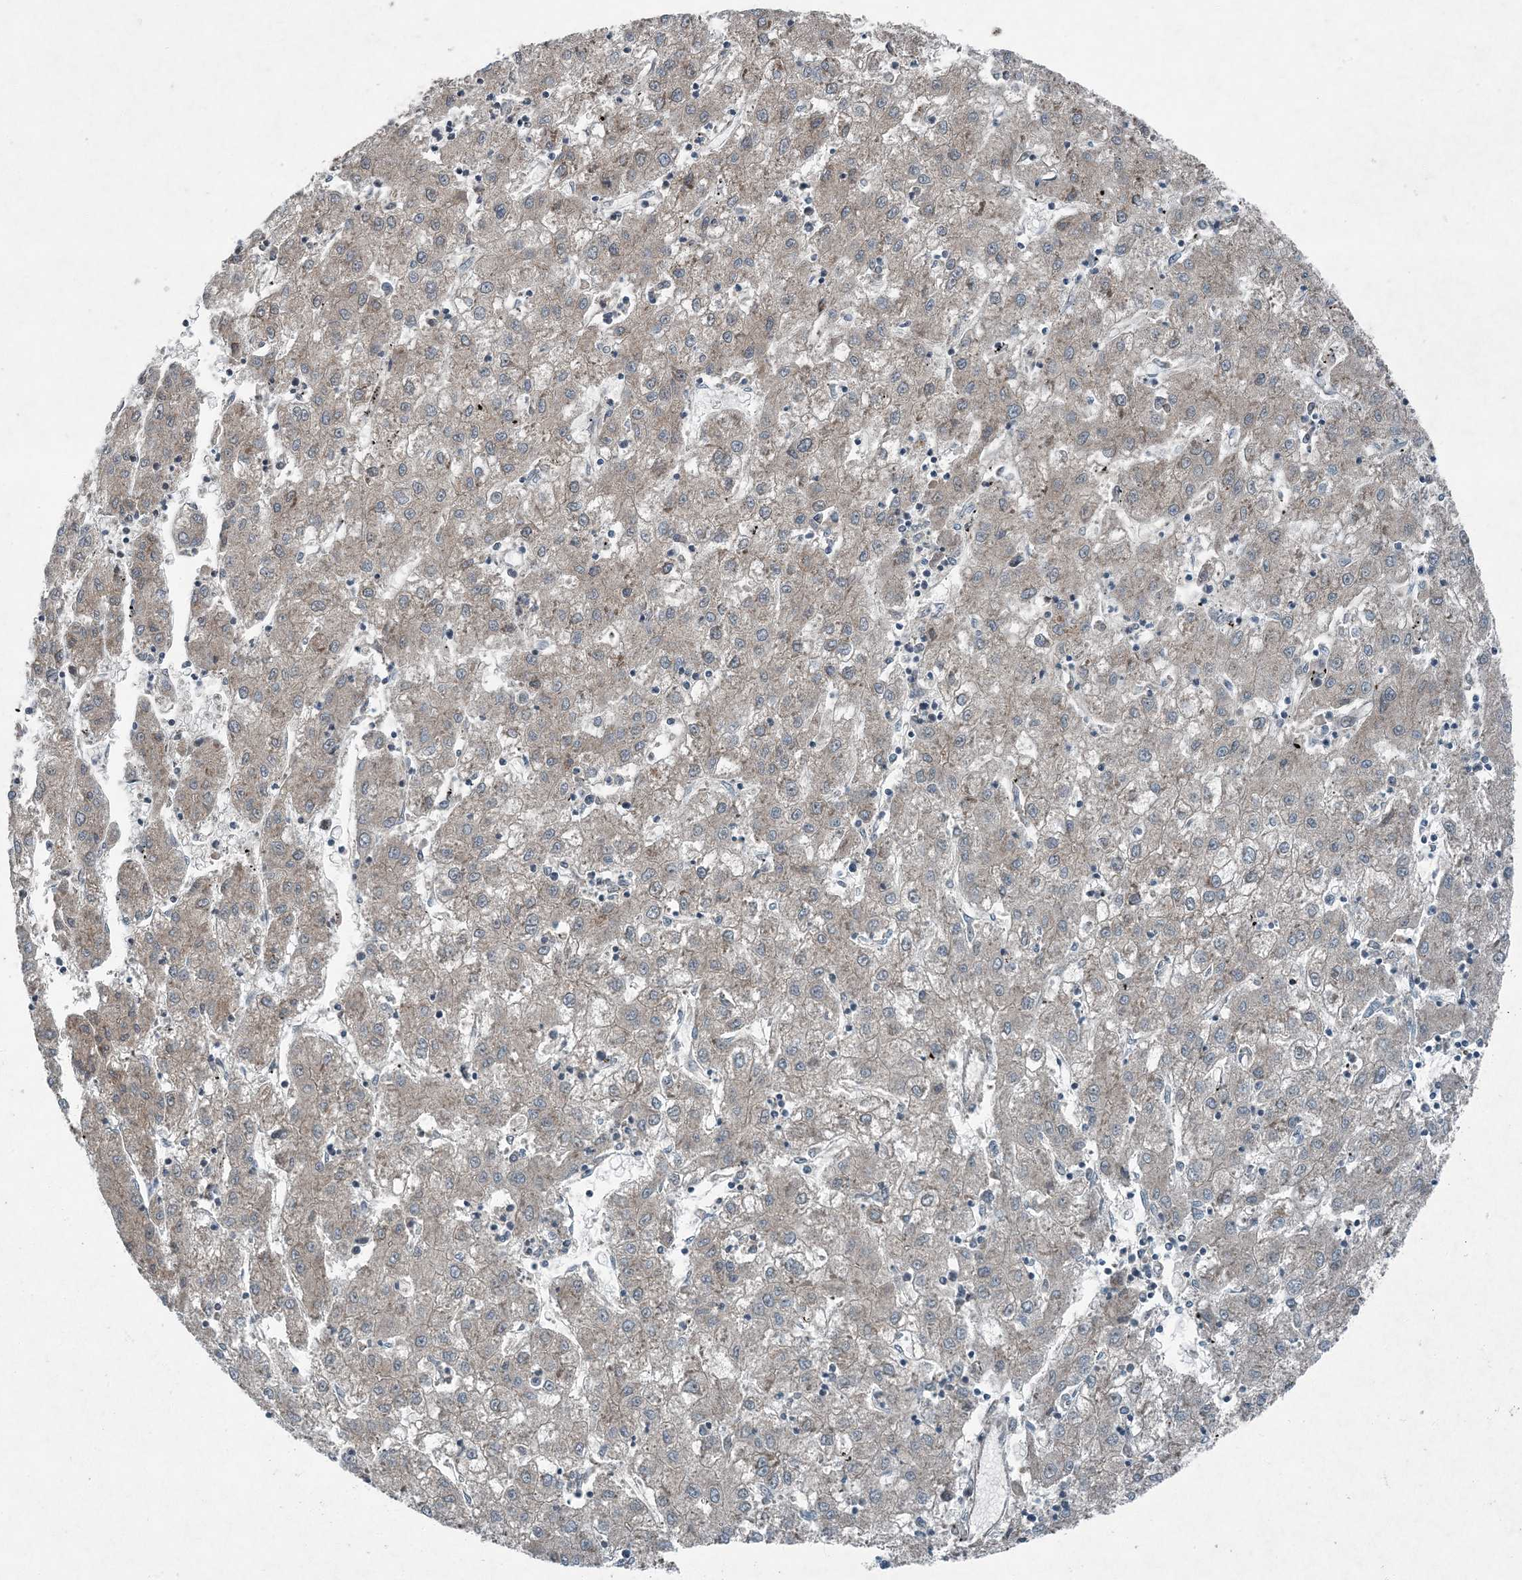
{"staining": {"intensity": "weak", "quantity": "<25%", "location": "cytoplasmic/membranous"}, "tissue": "liver cancer", "cell_type": "Tumor cells", "image_type": "cancer", "snomed": [{"axis": "morphology", "description": "Carcinoma, Hepatocellular, NOS"}, {"axis": "topography", "description": "Liver"}], "caption": "Tumor cells are negative for brown protein staining in liver cancer.", "gene": "APOM", "patient": {"sex": "male", "age": 72}}